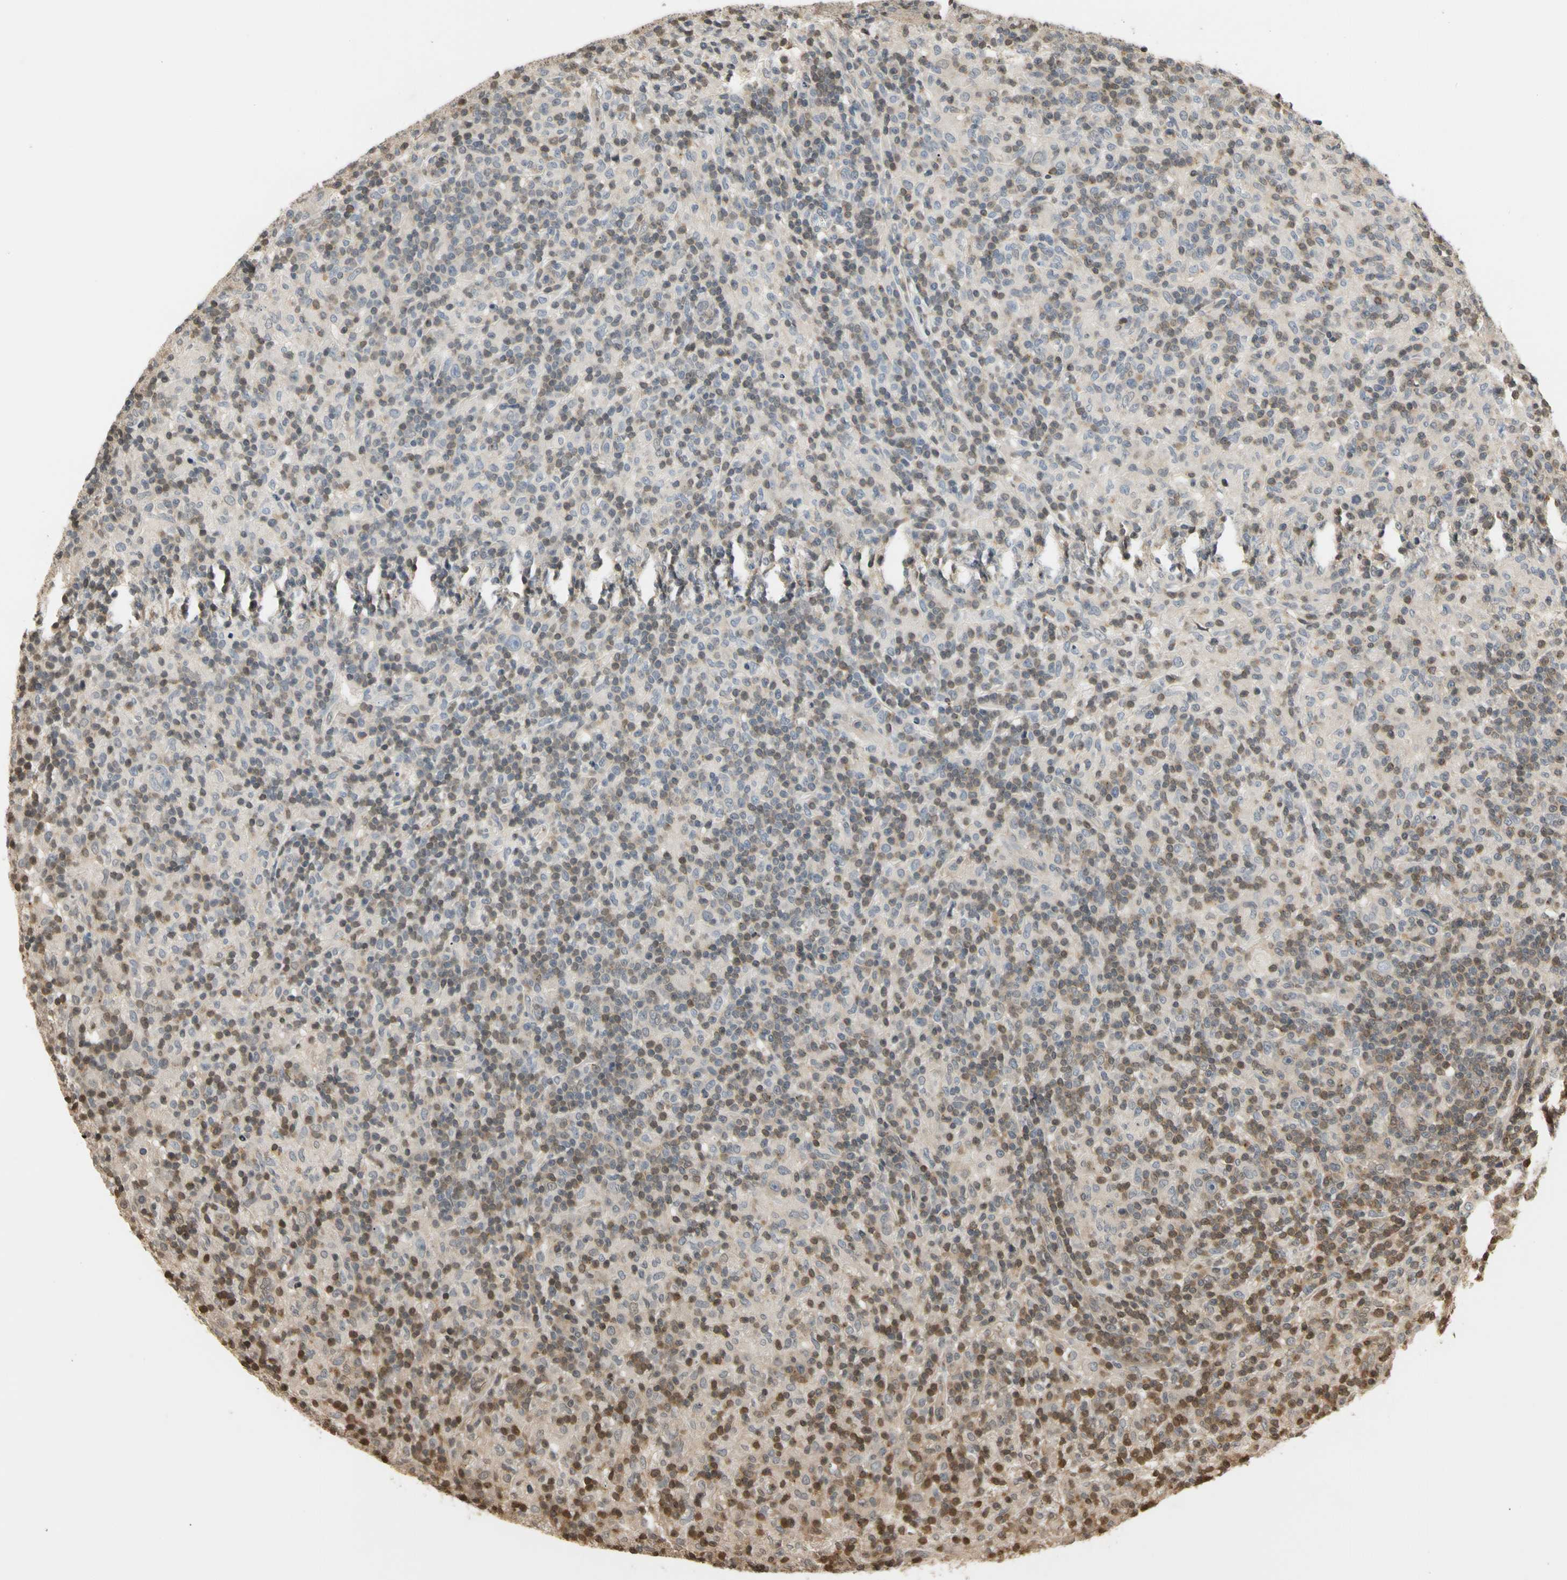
{"staining": {"intensity": "weak", "quantity": ">75%", "location": "none"}, "tissue": "lymphoma", "cell_type": "Tumor cells", "image_type": "cancer", "snomed": [{"axis": "morphology", "description": "Hodgkin's disease, NOS"}, {"axis": "topography", "description": "Lymph node"}], "caption": "There is low levels of weak None expression in tumor cells of Hodgkin's disease, as demonstrated by immunohistochemical staining (brown color).", "gene": "SOD1", "patient": {"sex": "male", "age": 70}}